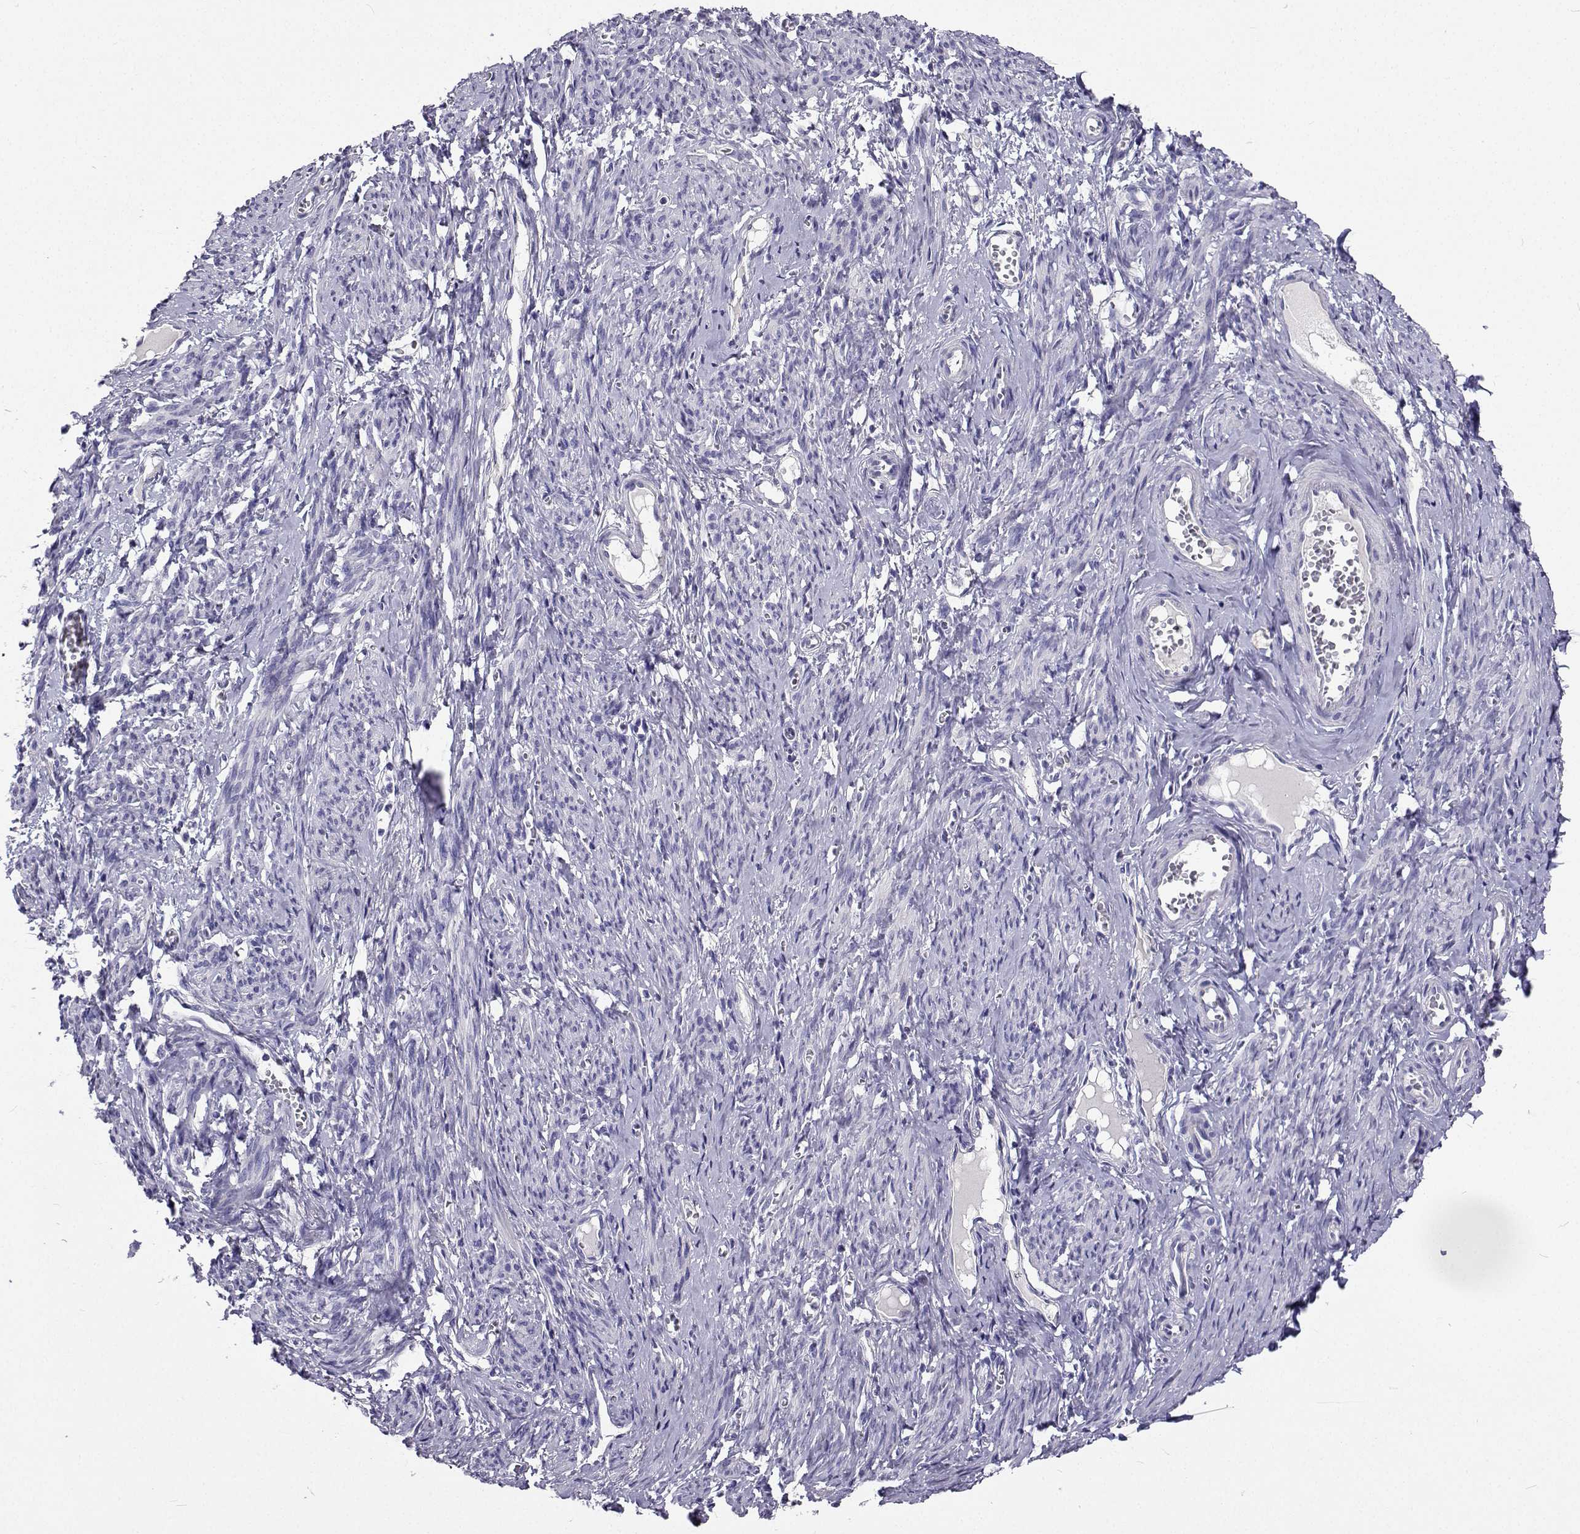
{"staining": {"intensity": "negative", "quantity": "none", "location": "none"}, "tissue": "smooth muscle", "cell_type": "Smooth muscle cells", "image_type": "normal", "snomed": [{"axis": "morphology", "description": "Normal tissue, NOS"}, {"axis": "topography", "description": "Smooth muscle"}], "caption": "Smooth muscle cells are negative for protein expression in normal human smooth muscle. (Immunohistochemistry (ihc), brightfield microscopy, high magnification).", "gene": "LHFPL7", "patient": {"sex": "female", "age": 65}}